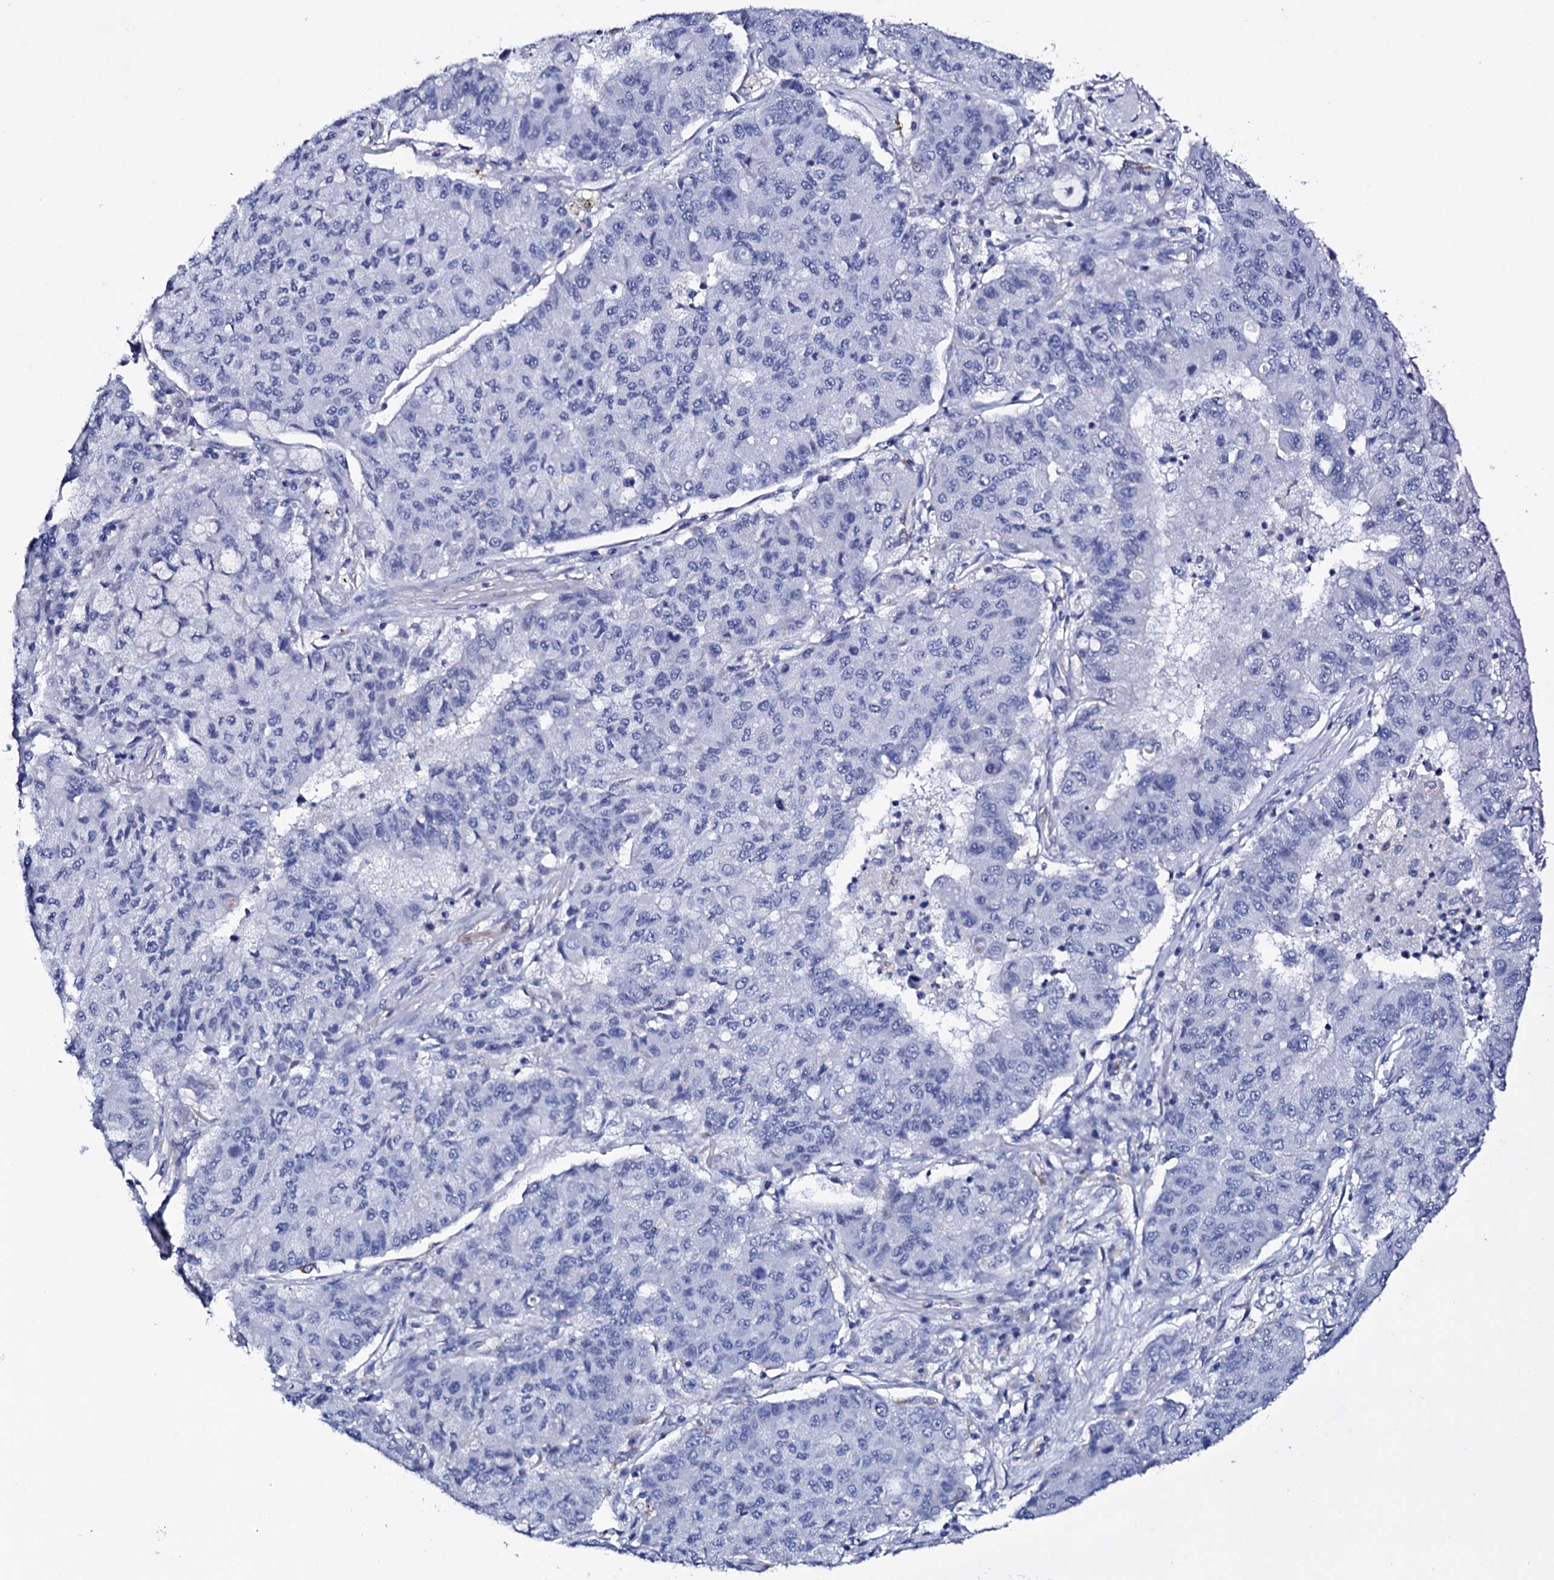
{"staining": {"intensity": "negative", "quantity": "none", "location": "none"}, "tissue": "lung cancer", "cell_type": "Tumor cells", "image_type": "cancer", "snomed": [{"axis": "morphology", "description": "Squamous cell carcinoma, NOS"}, {"axis": "topography", "description": "Lung"}], "caption": "A photomicrograph of human squamous cell carcinoma (lung) is negative for staining in tumor cells.", "gene": "ITPRID2", "patient": {"sex": "male", "age": 74}}